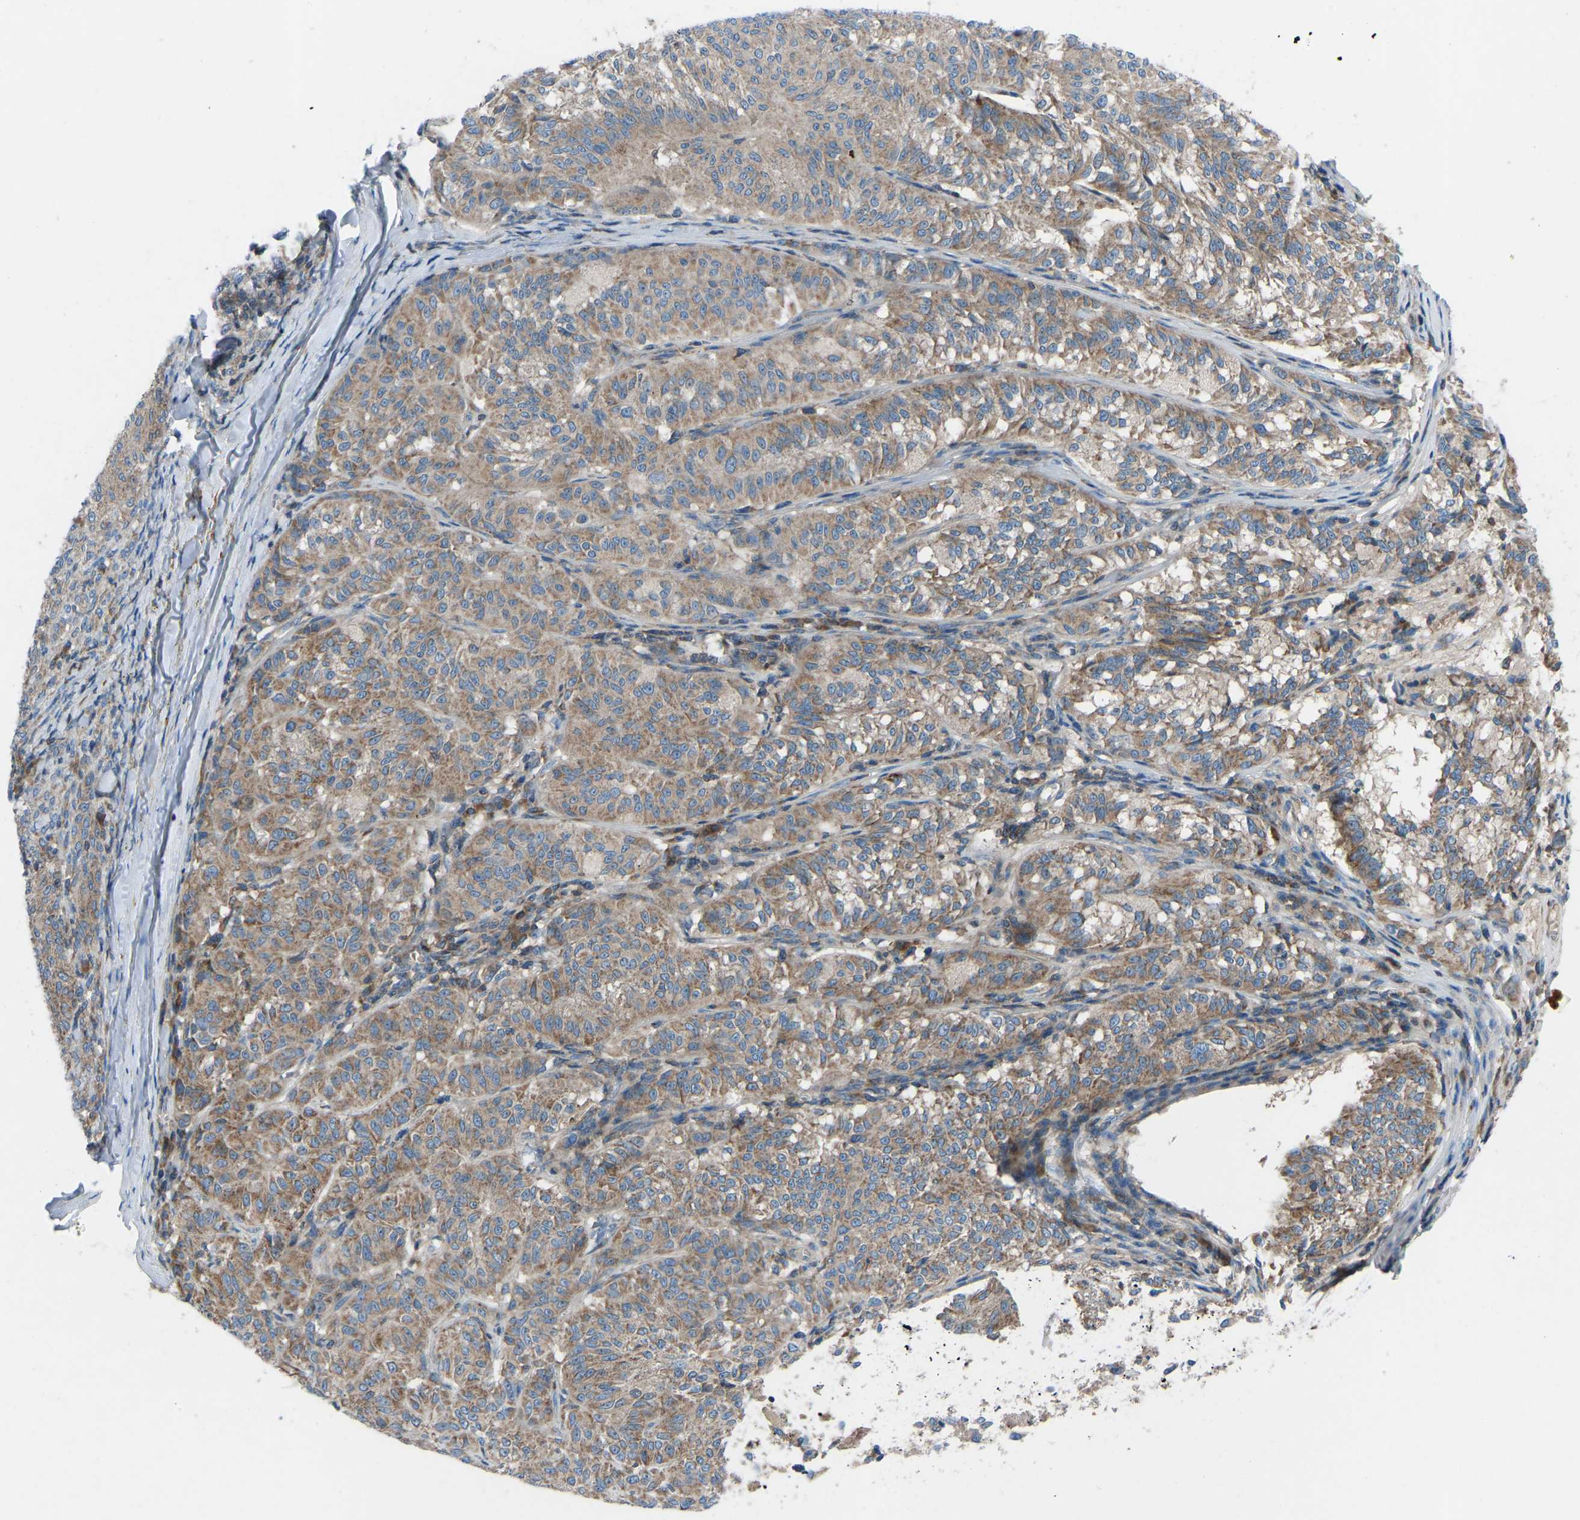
{"staining": {"intensity": "moderate", "quantity": ">75%", "location": "cytoplasmic/membranous"}, "tissue": "melanoma", "cell_type": "Tumor cells", "image_type": "cancer", "snomed": [{"axis": "morphology", "description": "Malignant melanoma, NOS"}, {"axis": "topography", "description": "Skin"}], "caption": "Immunohistochemical staining of melanoma exhibits medium levels of moderate cytoplasmic/membranous staining in approximately >75% of tumor cells.", "gene": "GRK6", "patient": {"sex": "female", "age": 72}}